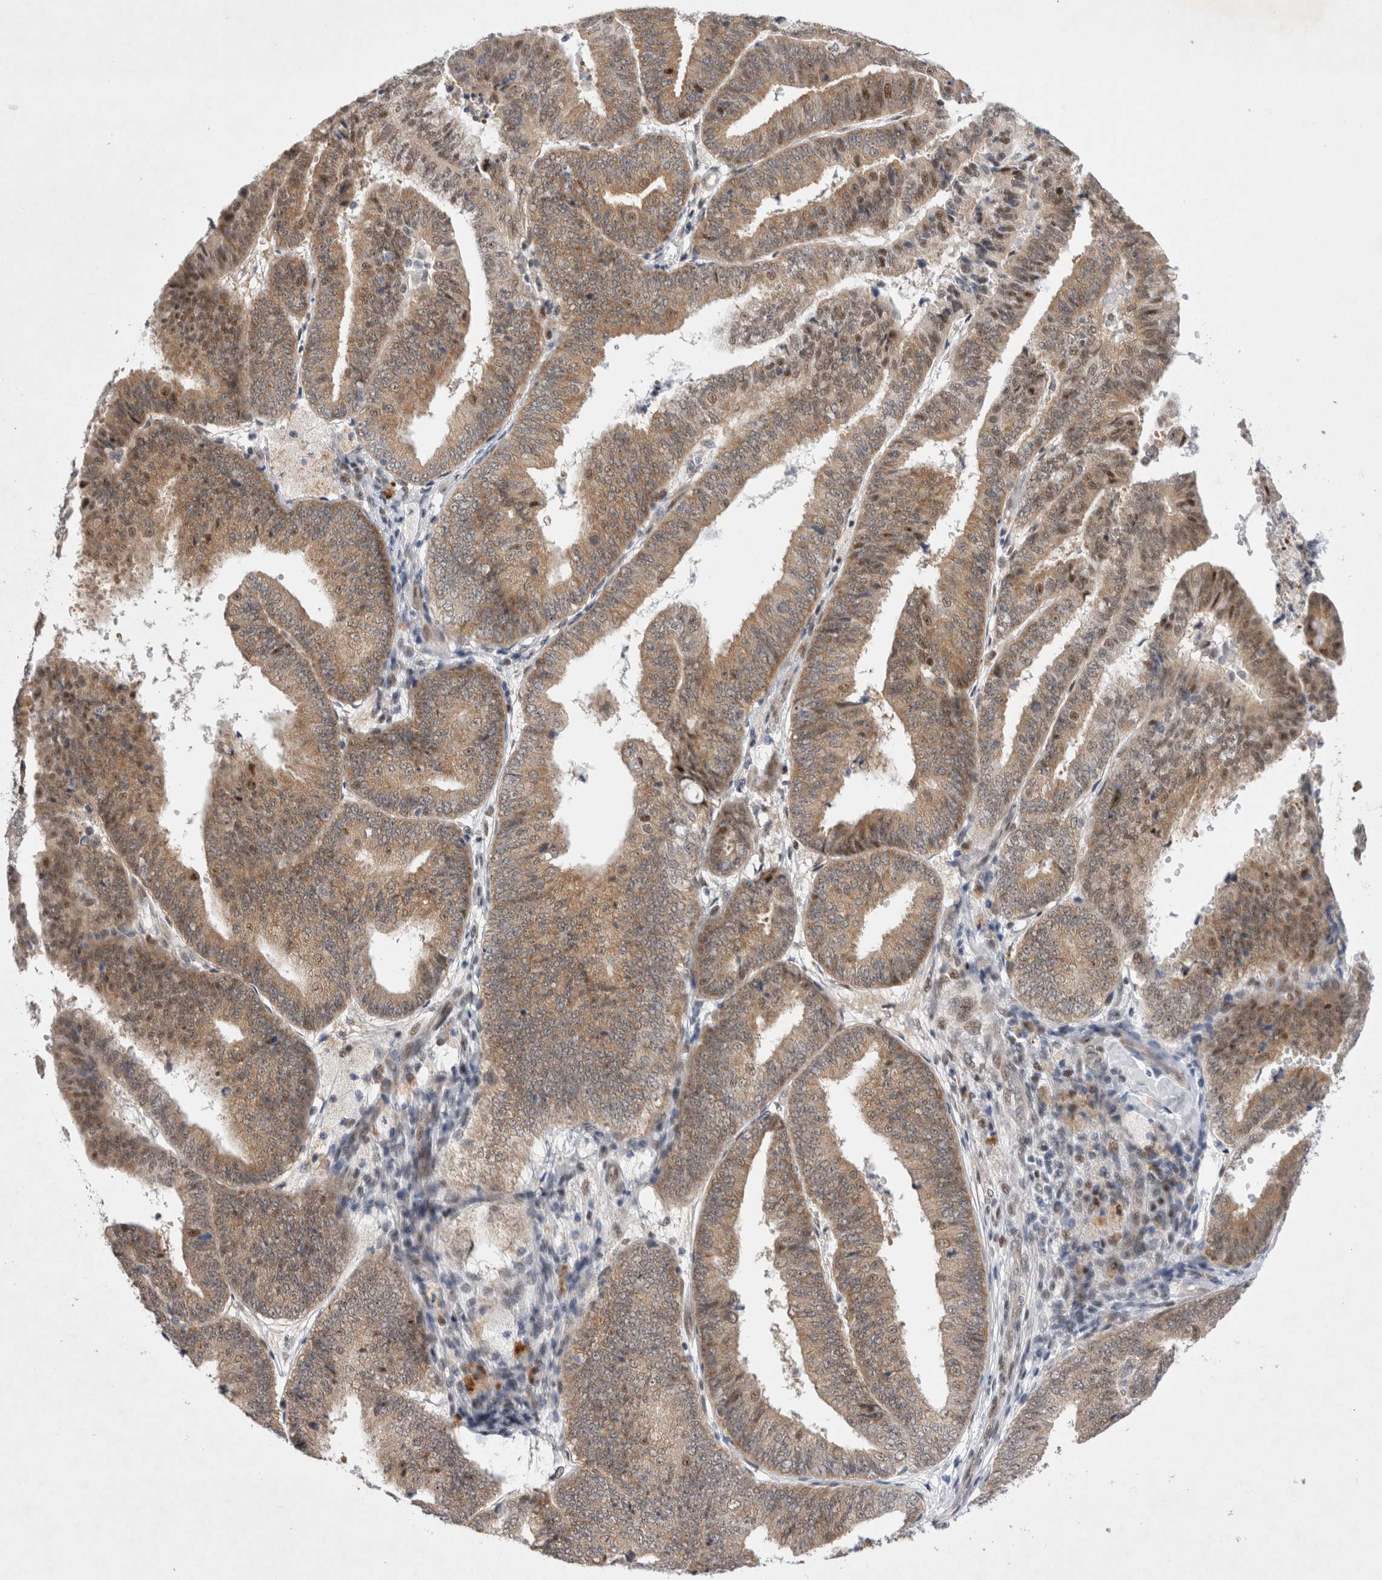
{"staining": {"intensity": "moderate", "quantity": ">75%", "location": "cytoplasmic/membranous,nuclear"}, "tissue": "endometrial cancer", "cell_type": "Tumor cells", "image_type": "cancer", "snomed": [{"axis": "morphology", "description": "Adenocarcinoma, NOS"}, {"axis": "topography", "description": "Endometrium"}], "caption": "Protein staining of adenocarcinoma (endometrial) tissue reveals moderate cytoplasmic/membranous and nuclear staining in approximately >75% of tumor cells. (DAB = brown stain, brightfield microscopy at high magnification).", "gene": "WIPF2", "patient": {"sex": "female", "age": 63}}